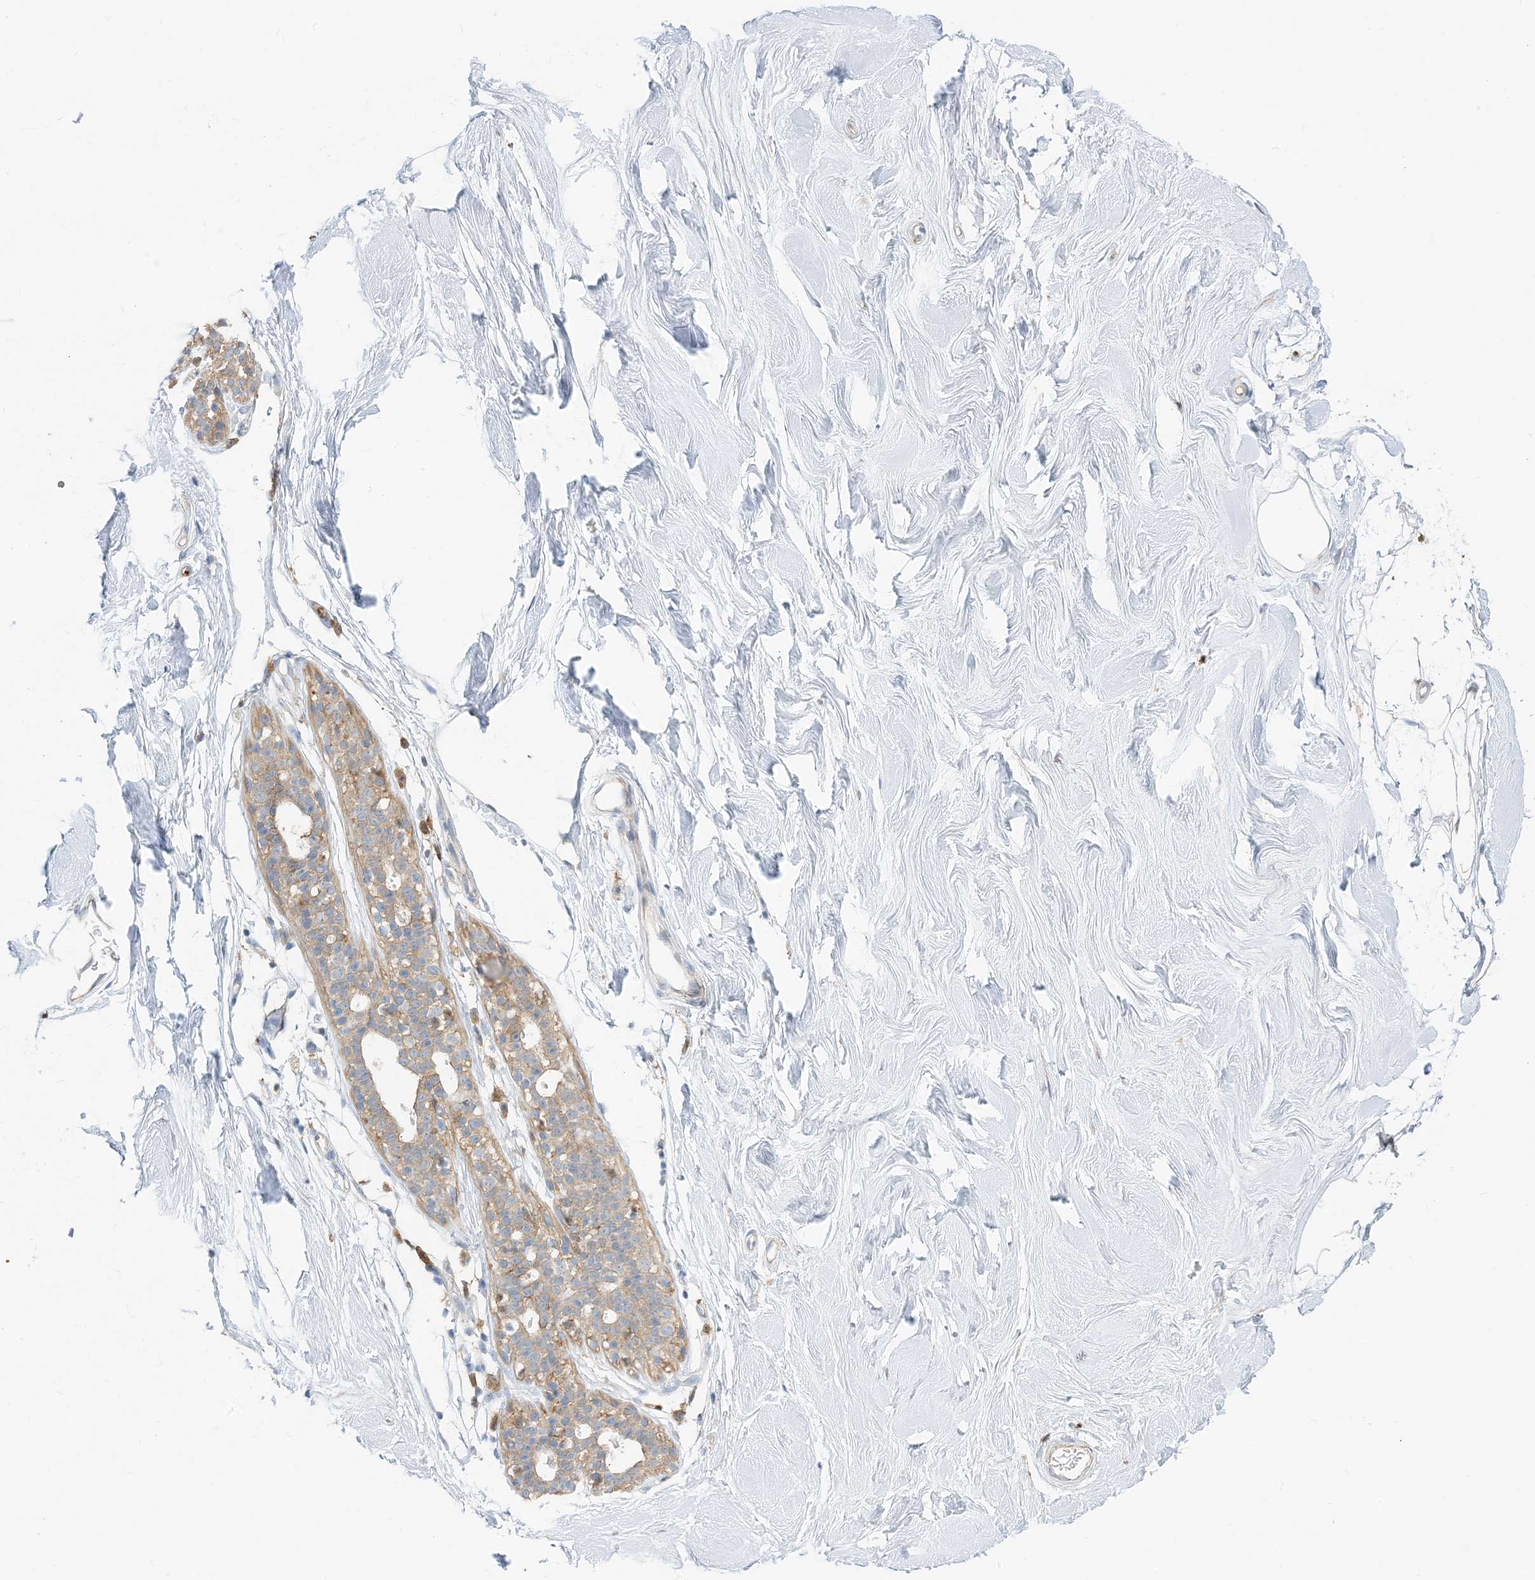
{"staining": {"intensity": "negative", "quantity": "none", "location": "none"}, "tissue": "breast", "cell_type": "Adipocytes", "image_type": "normal", "snomed": [{"axis": "morphology", "description": "Normal tissue, NOS"}, {"axis": "topography", "description": "Breast"}], "caption": "Adipocytes show no significant protein expression in normal breast. (Brightfield microscopy of DAB (3,3'-diaminobenzidine) IHC at high magnification).", "gene": "NAGK", "patient": {"sex": "female", "age": 26}}